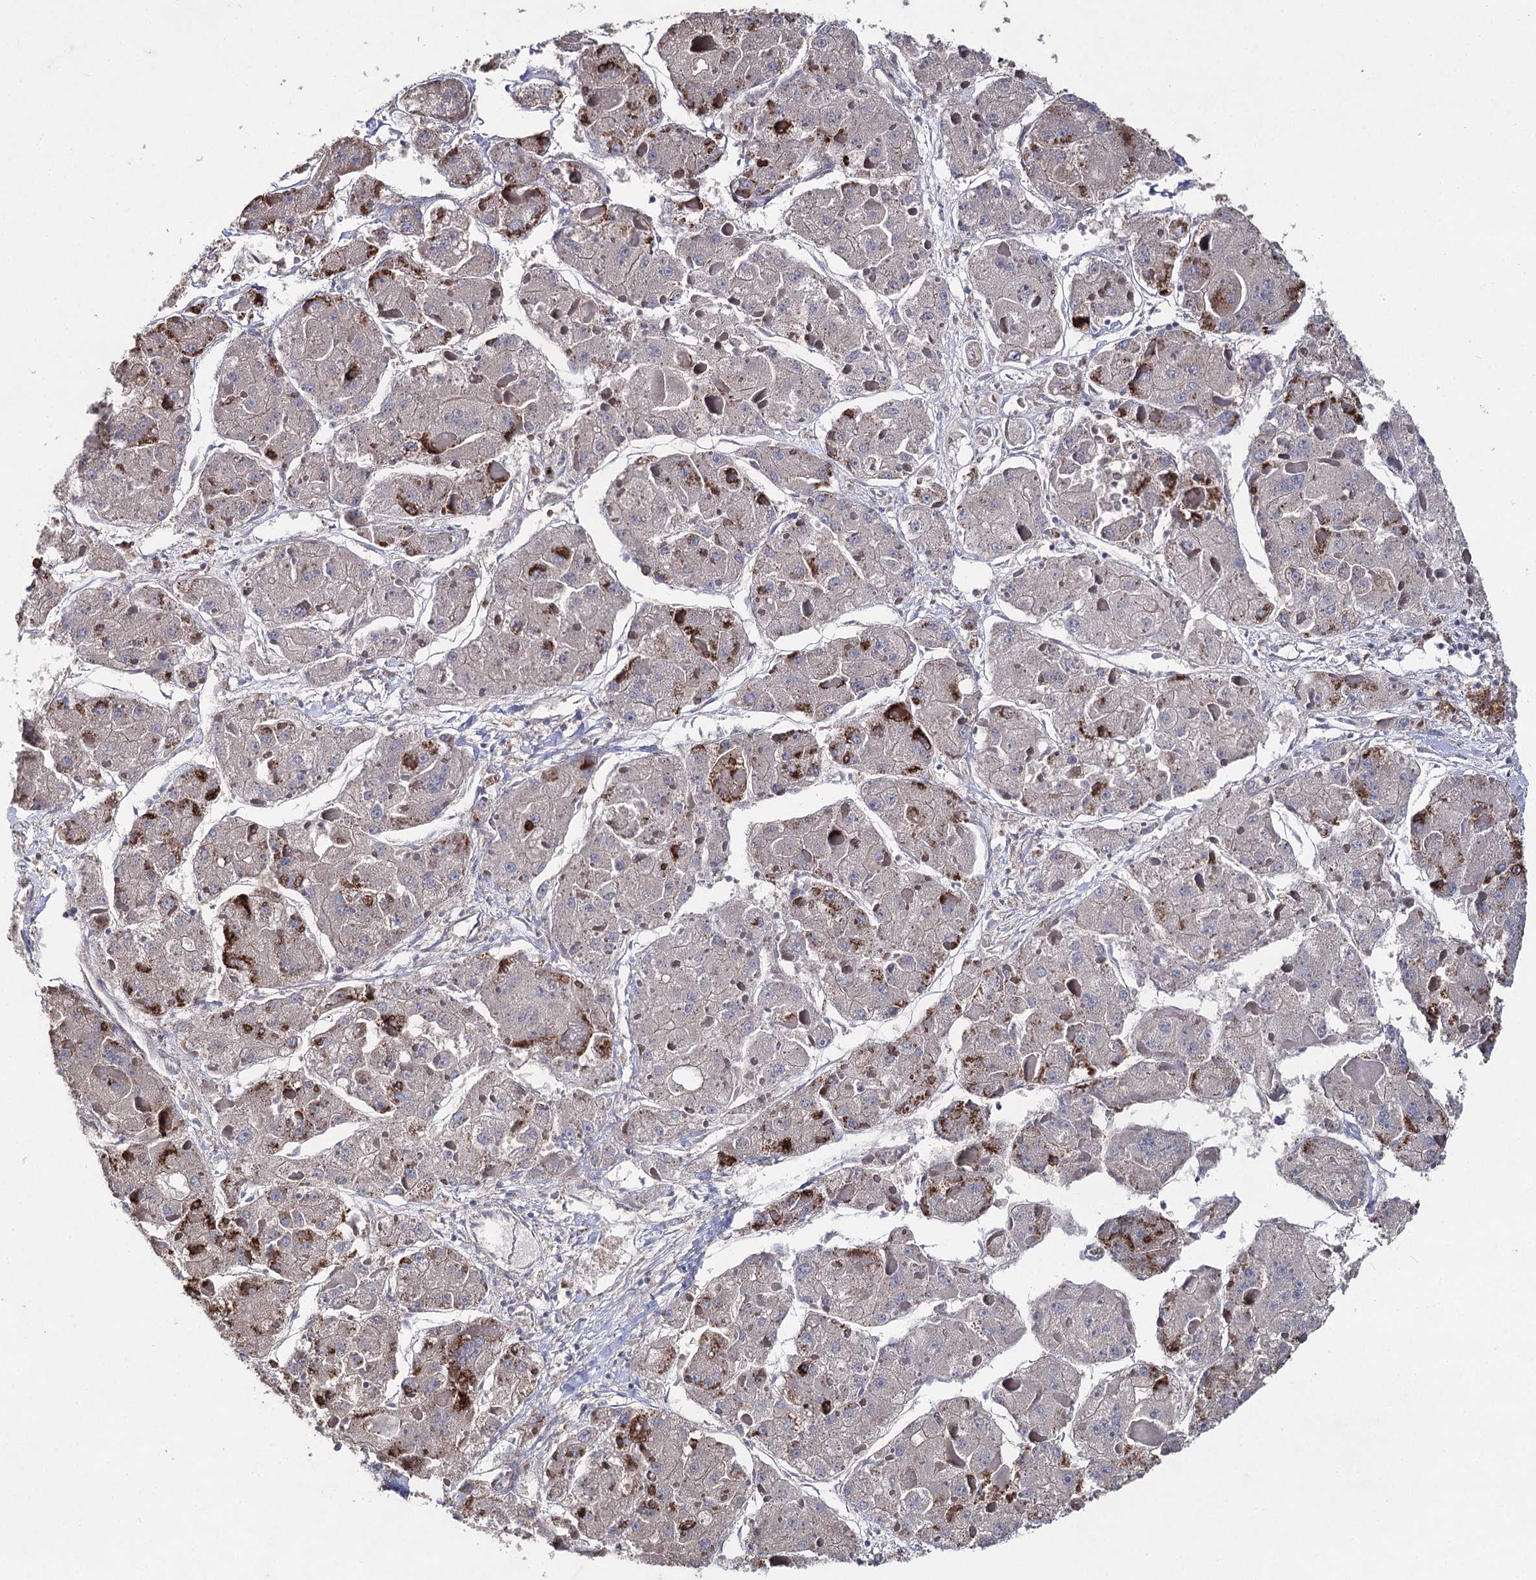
{"staining": {"intensity": "moderate", "quantity": "25%-75%", "location": "cytoplasmic/membranous"}, "tissue": "liver cancer", "cell_type": "Tumor cells", "image_type": "cancer", "snomed": [{"axis": "morphology", "description": "Carcinoma, Hepatocellular, NOS"}, {"axis": "topography", "description": "Liver"}], "caption": "A high-resolution histopathology image shows IHC staining of hepatocellular carcinoma (liver), which demonstrates moderate cytoplasmic/membranous expression in about 25%-75% of tumor cells.", "gene": "AURKC", "patient": {"sex": "female", "age": 73}}